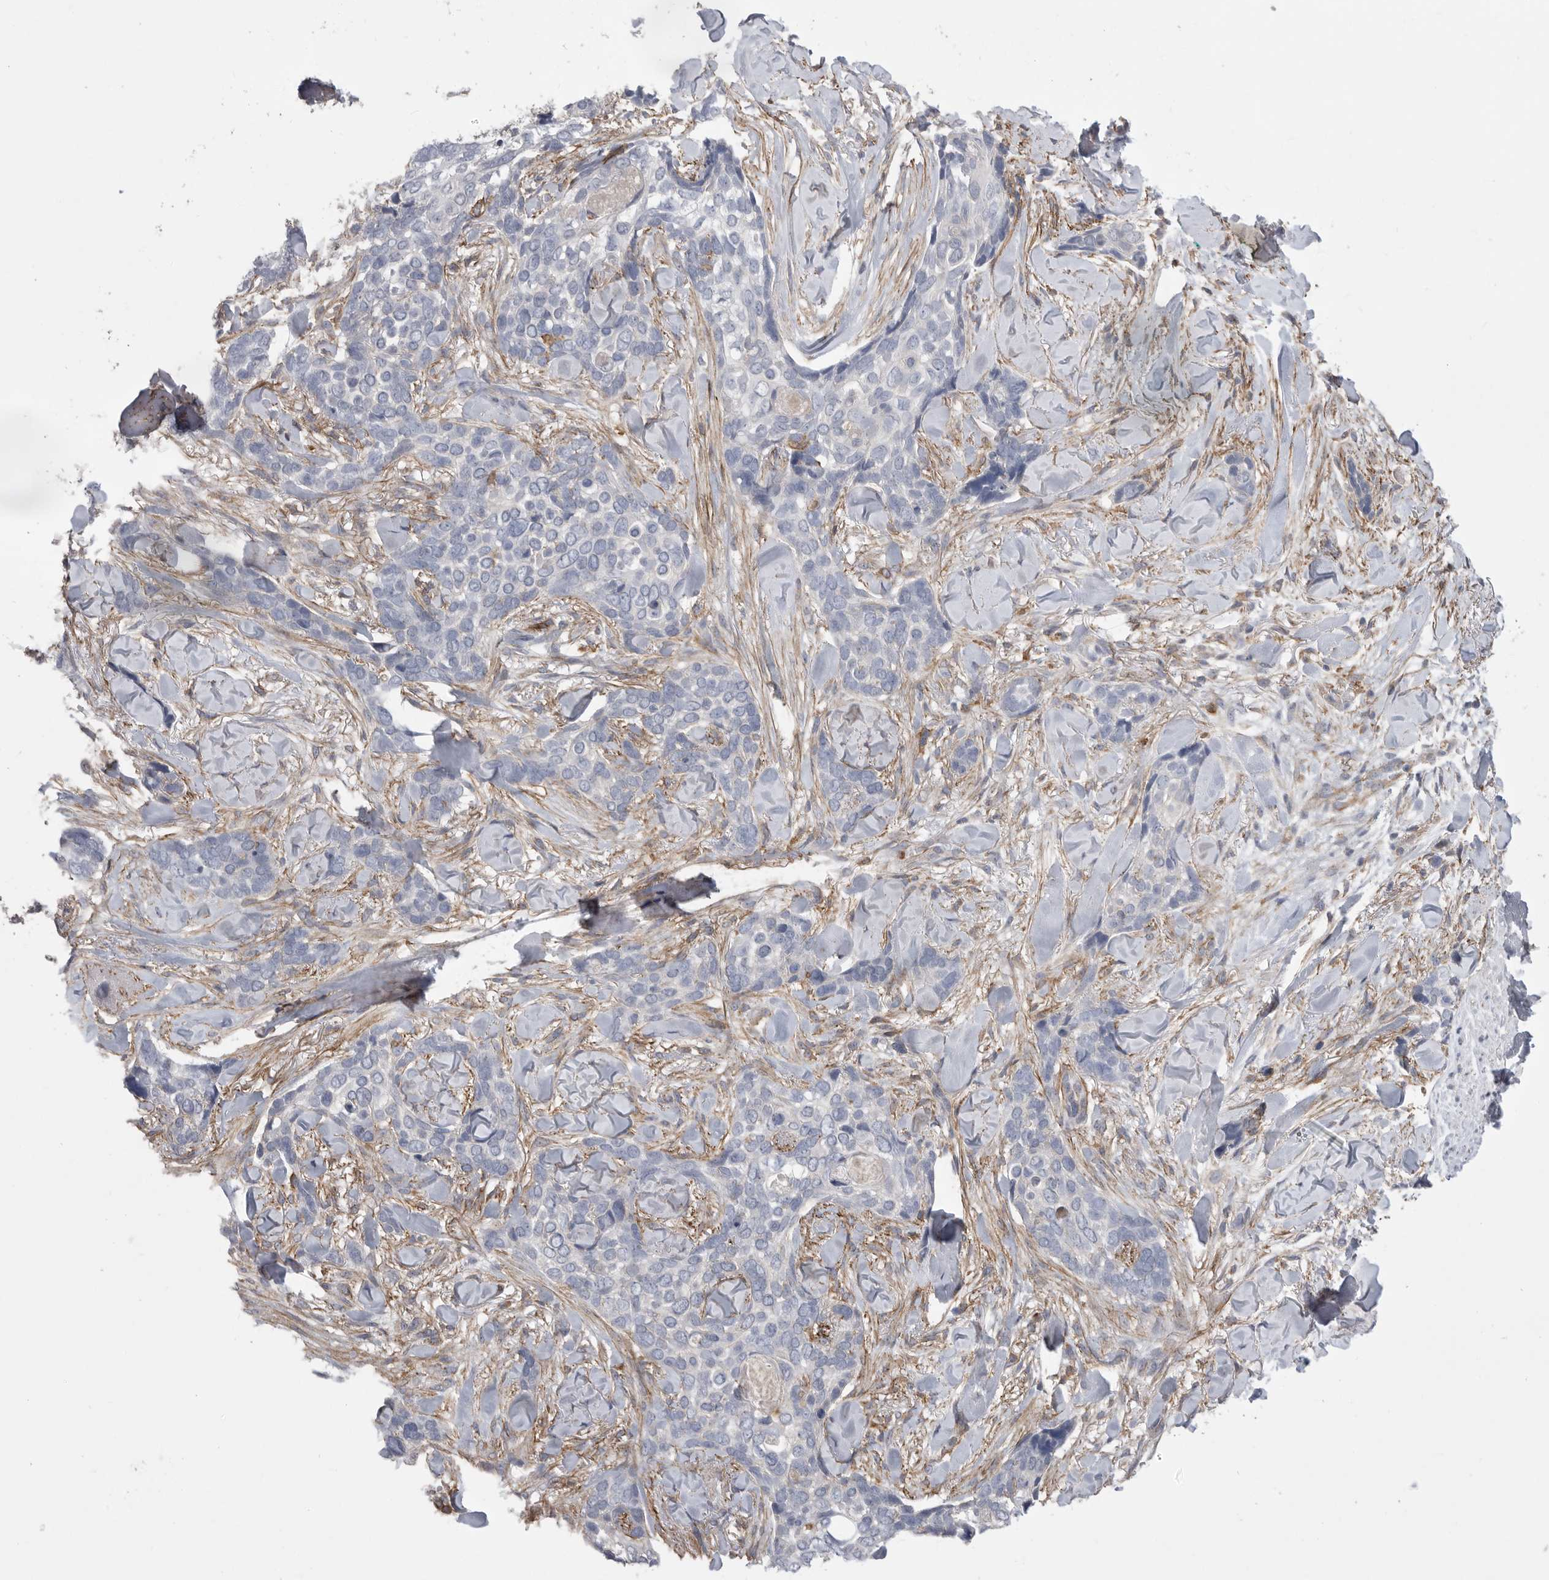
{"staining": {"intensity": "negative", "quantity": "none", "location": "none"}, "tissue": "skin cancer", "cell_type": "Tumor cells", "image_type": "cancer", "snomed": [{"axis": "morphology", "description": "Basal cell carcinoma"}, {"axis": "topography", "description": "Skin"}], "caption": "Tumor cells show no significant expression in skin cancer.", "gene": "SIGLEC10", "patient": {"sex": "female", "age": 82}}